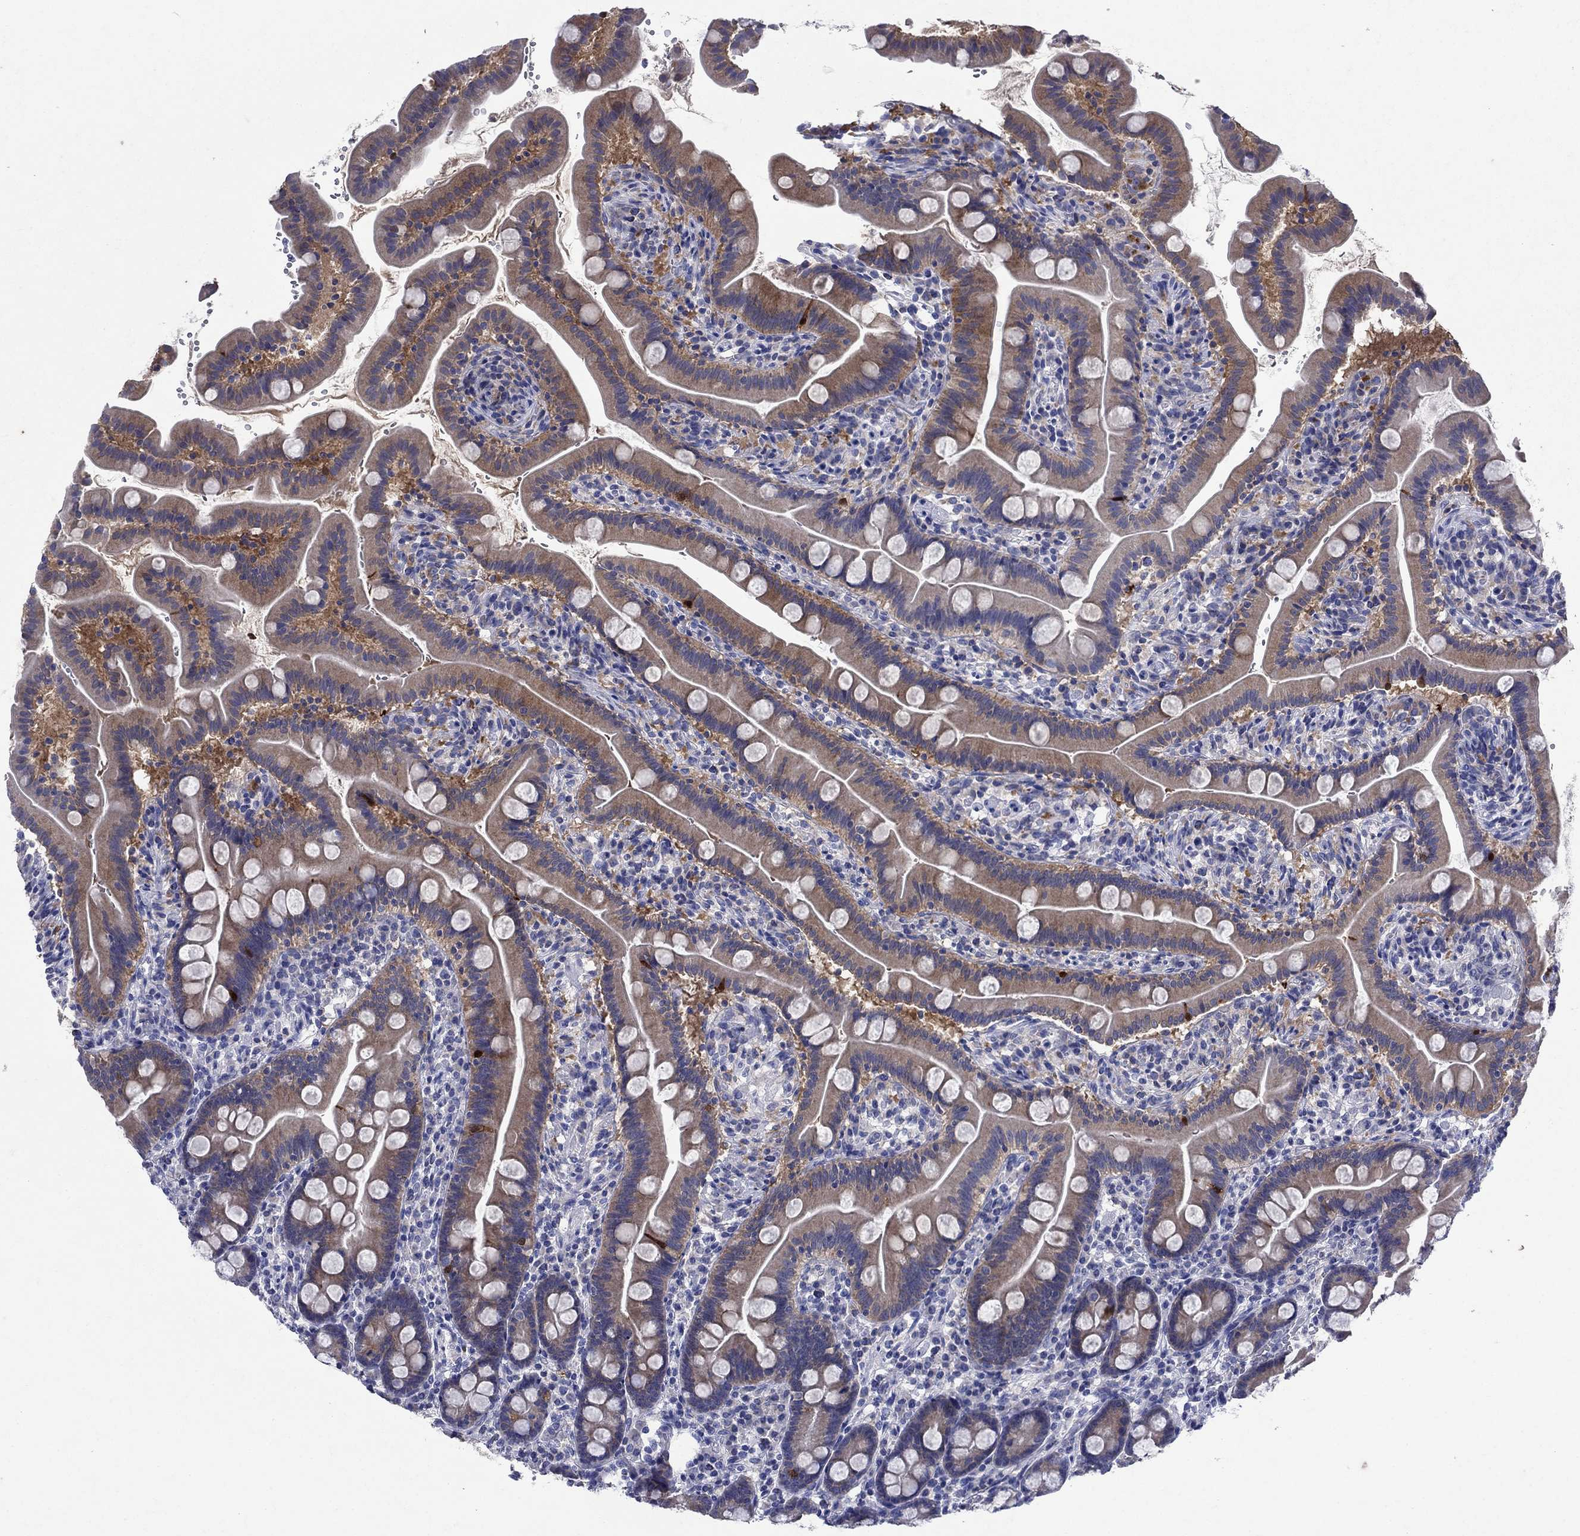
{"staining": {"intensity": "moderate", "quantity": "25%-75%", "location": "cytoplasmic/membranous"}, "tissue": "small intestine", "cell_type": "Glandular cells", "image_type": "normal", "snomed": [{"axis": "morphology", "description": "Normal tissue, NOS"}, {"axis": "topography", "description": "Small intestine"}], "caption": "A medium amount of moderate cytoplasmic/membranous positivity is identified in approximately 25%-75% of glandular cells in benign small intestine.", "gene": "SULT2B1", "patient": {"sex": "female", "age": 44}}